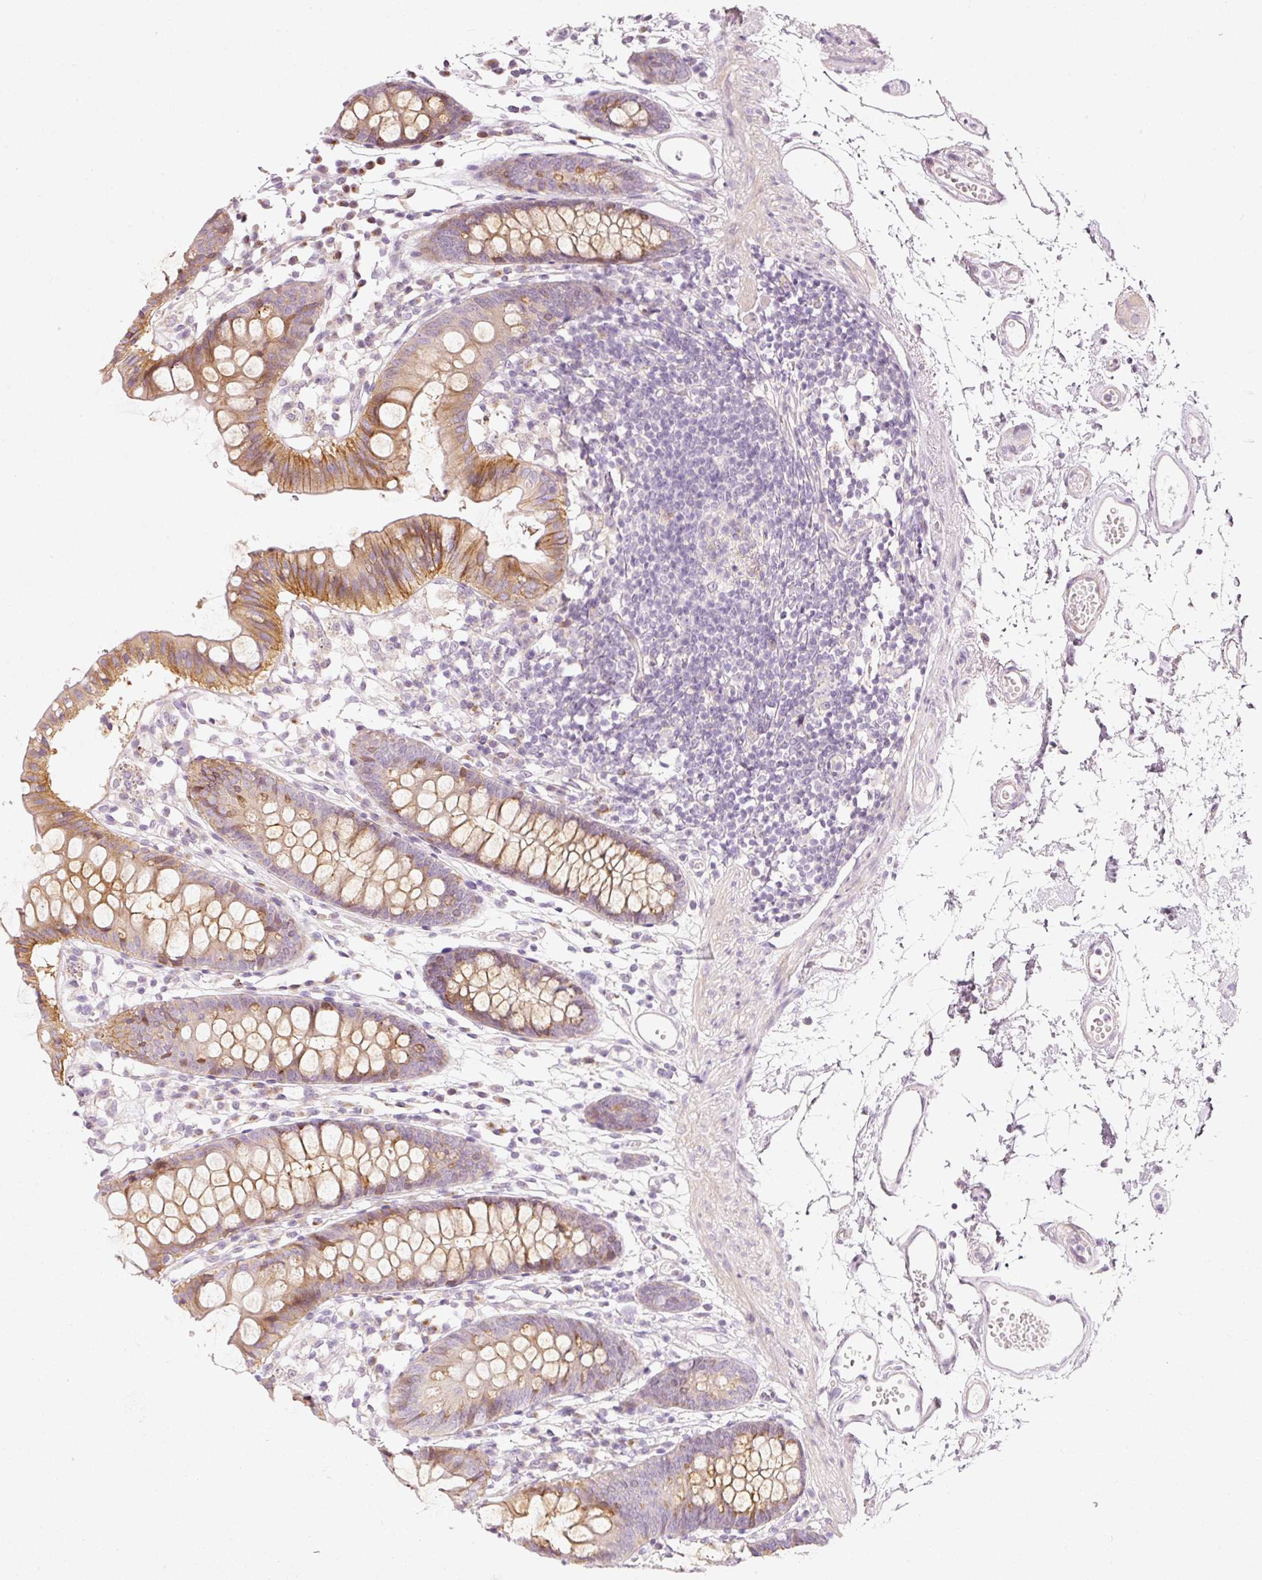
{"staining": {"intensity": "weak", "quantity": "<25%", "location": "cytoplasmic/membranous"}, "tissue": "colon", "cell_type": "Endothelial cells", "image_type": "normal", "snomed": [{"axis": "morphology", "description": "Normal tissue, NOS"}, {"axis": "topography", "description": "Colon"}], "caption": "Immunohistochemistry (IHC) of benign human colon demonstrates no expression in endothelial cells.", "gene": "SLC20A1", "patient": {"sex": "female", "age": 84}}